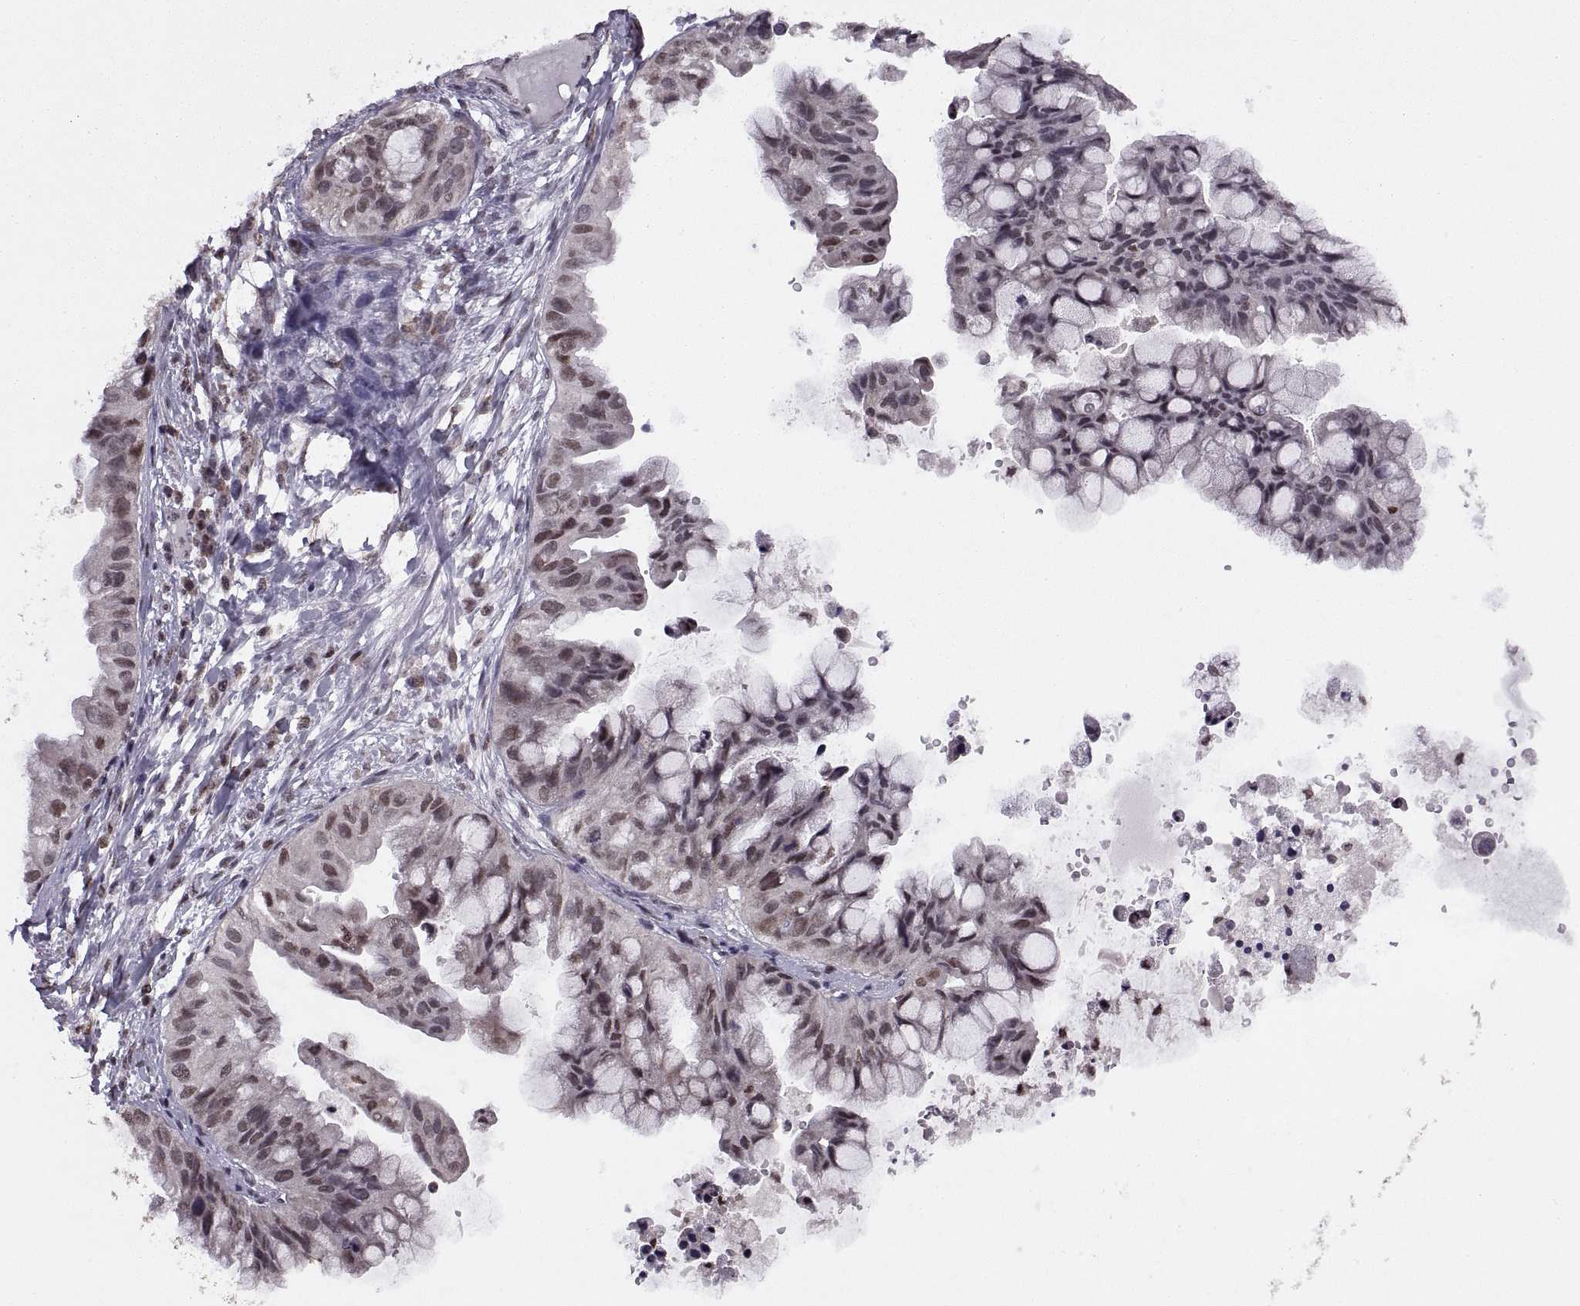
{"staining": {"intensity": "weak", "quantity": "<25%", "location": "nuclear"}, "tissue": "ovarian cancer", "cell_type": "Tumor cells", "image_type": "cancer", "snomed": [{"axis": "morphology", "description": "Cystadenocarcinoma, mucinous, NOS"}, {"axis": "topography", "description": "Ovary"}], "caption": "Tumor cells are negative for protein expression in human ovarian mucinous cystadenocarcinoma.", "gene": "INTS3", "patient": {"sex": "female", "age": 76}}